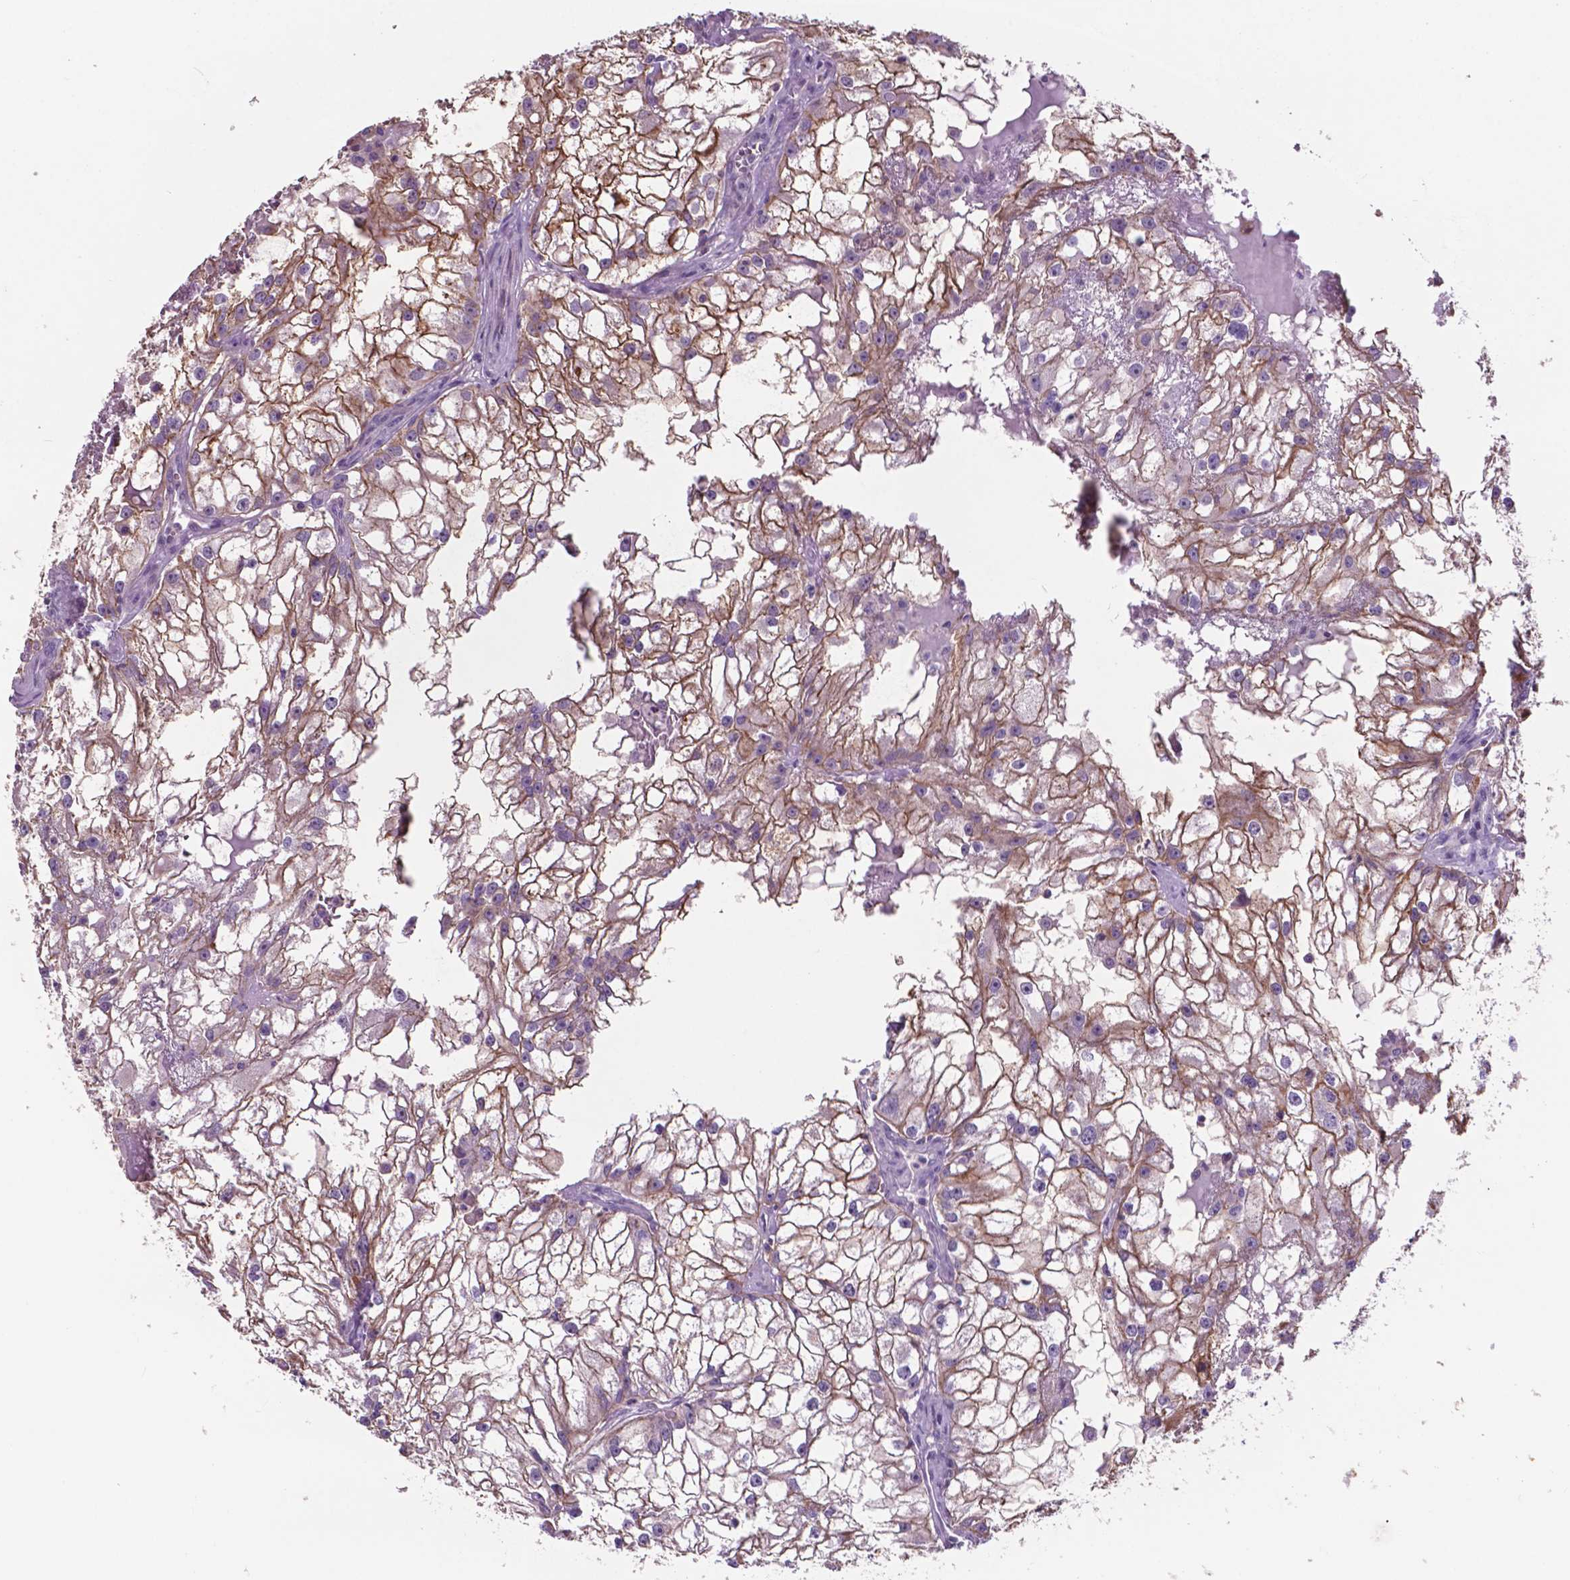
{"staining": {"intensity": "moderate", "quantity": ">75%", "location": "cytoplasmic/membranous"}, "tissue": "renal cancer", "cell_type": "Tumor cells", "image_type": "cancer", "snomed": [{"axis": "morphology", "description": "Adenocarcinoma, NOS"}, {"axis": "topography", "description": "Kidney"}], "caption": "Protein expression analysis of human adenocarcinoma (renal) reveals moderate cytoplasmic/membranous staining in about >75% of tumor cells.", "gene": "PLSCR1", "patient": {"sex": "male", "age": 59}}